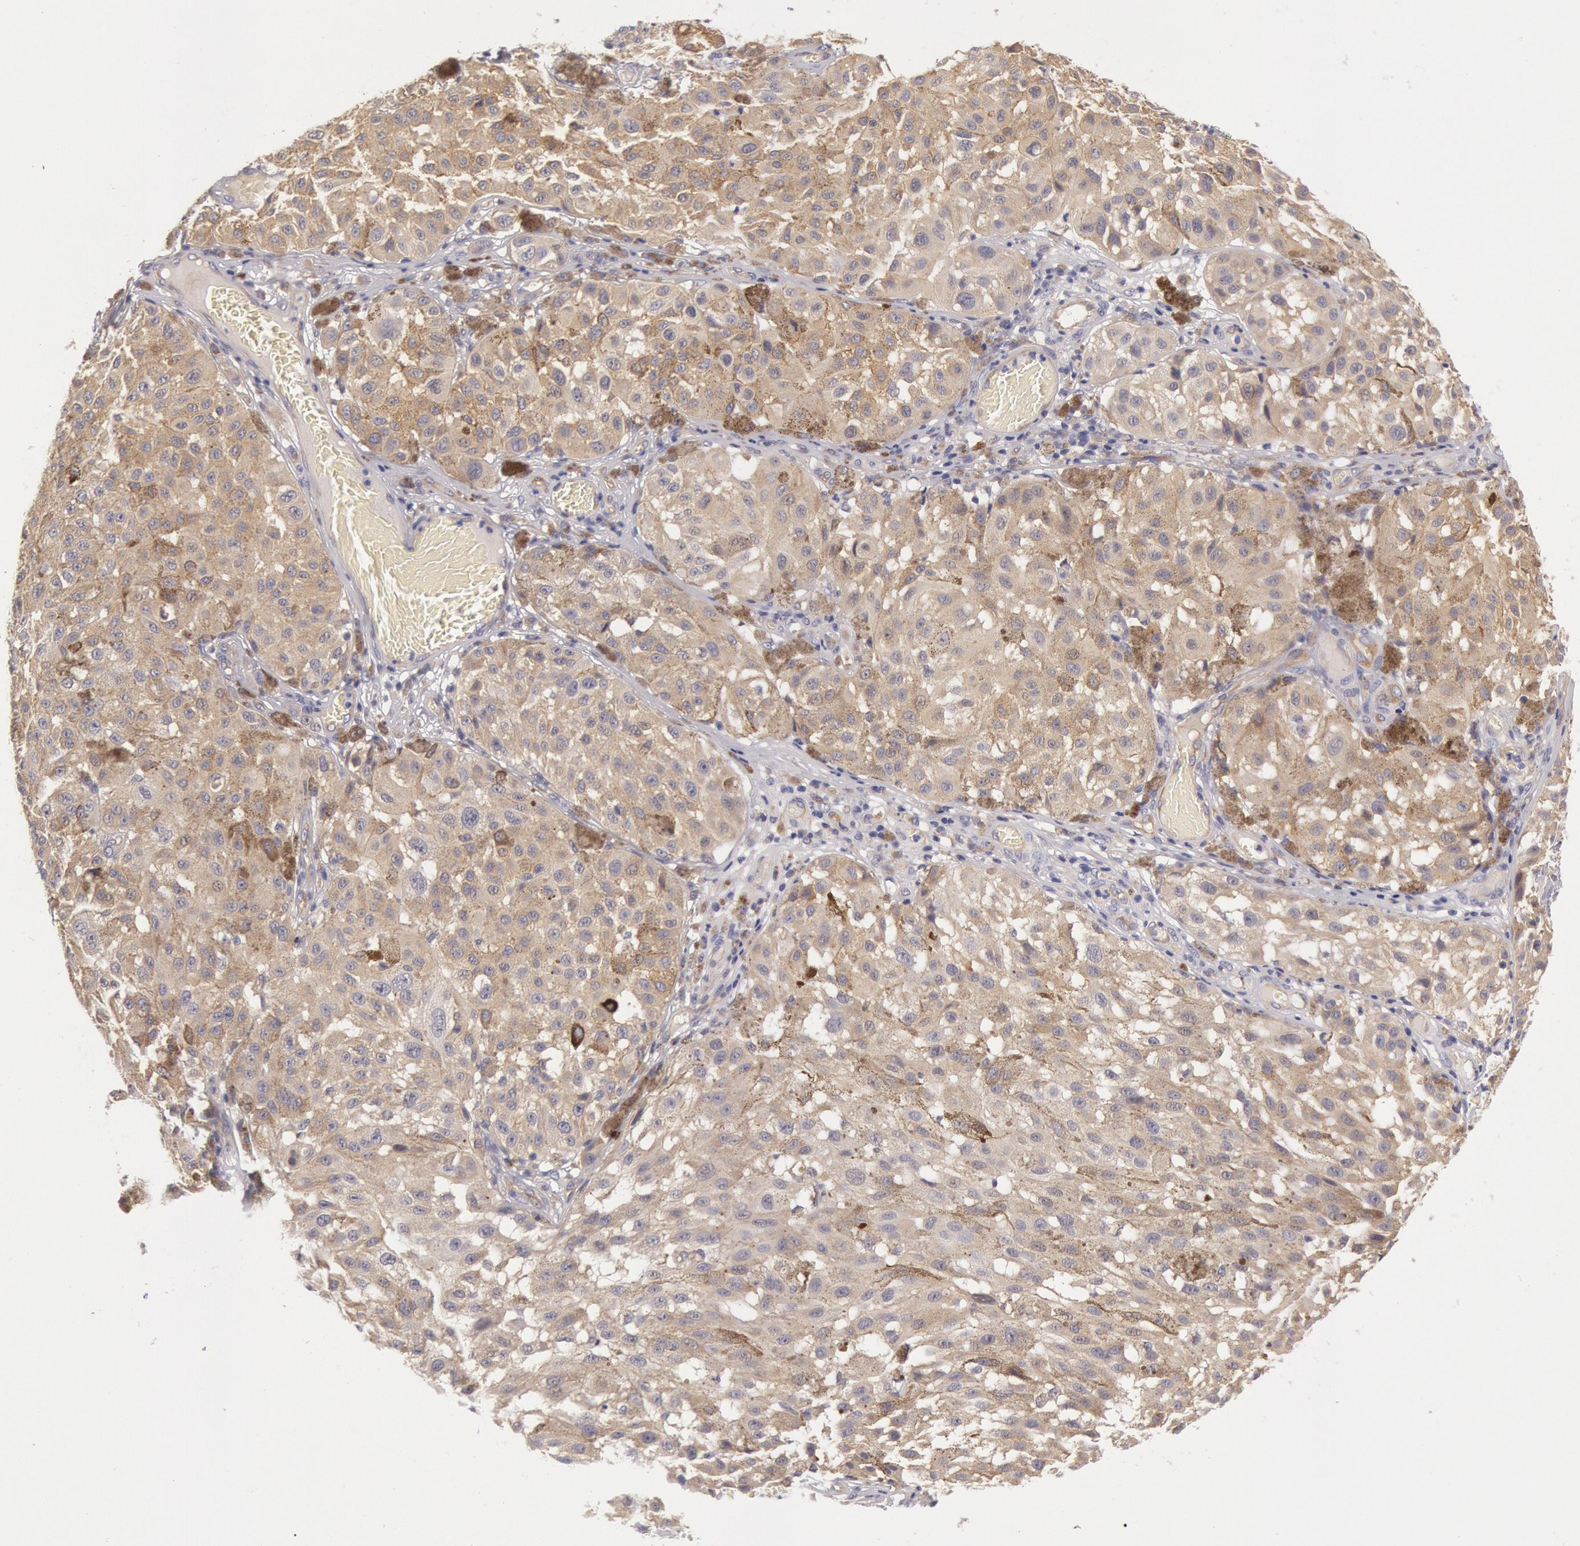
{"staining": {"intensity": "weak", "quantity": ">75%", "location": "cytoplasmic/membranous"}, "tissue": "melanoma", "cell_type": "Tumor cells", "image_type": "cancer", "snomed": [{"axis": "morphology", "description": "Malignant melanoma, NOS"}, {"axis": "topography", "description": "Skin"}], "caption": "Immunohistochemistry (IHC) micrograph of neoplastic tissue: human melanoma stained using immunohistochemistry (IHC) demonstrates low levels of weak protein expression localized specifically in the cytoplasmic/membranous of tumor cells, appearing as a cytoplasmic/membranous brown color.", "gene": "MYO5A", "patient": {"sex": "female", "age": 64}}